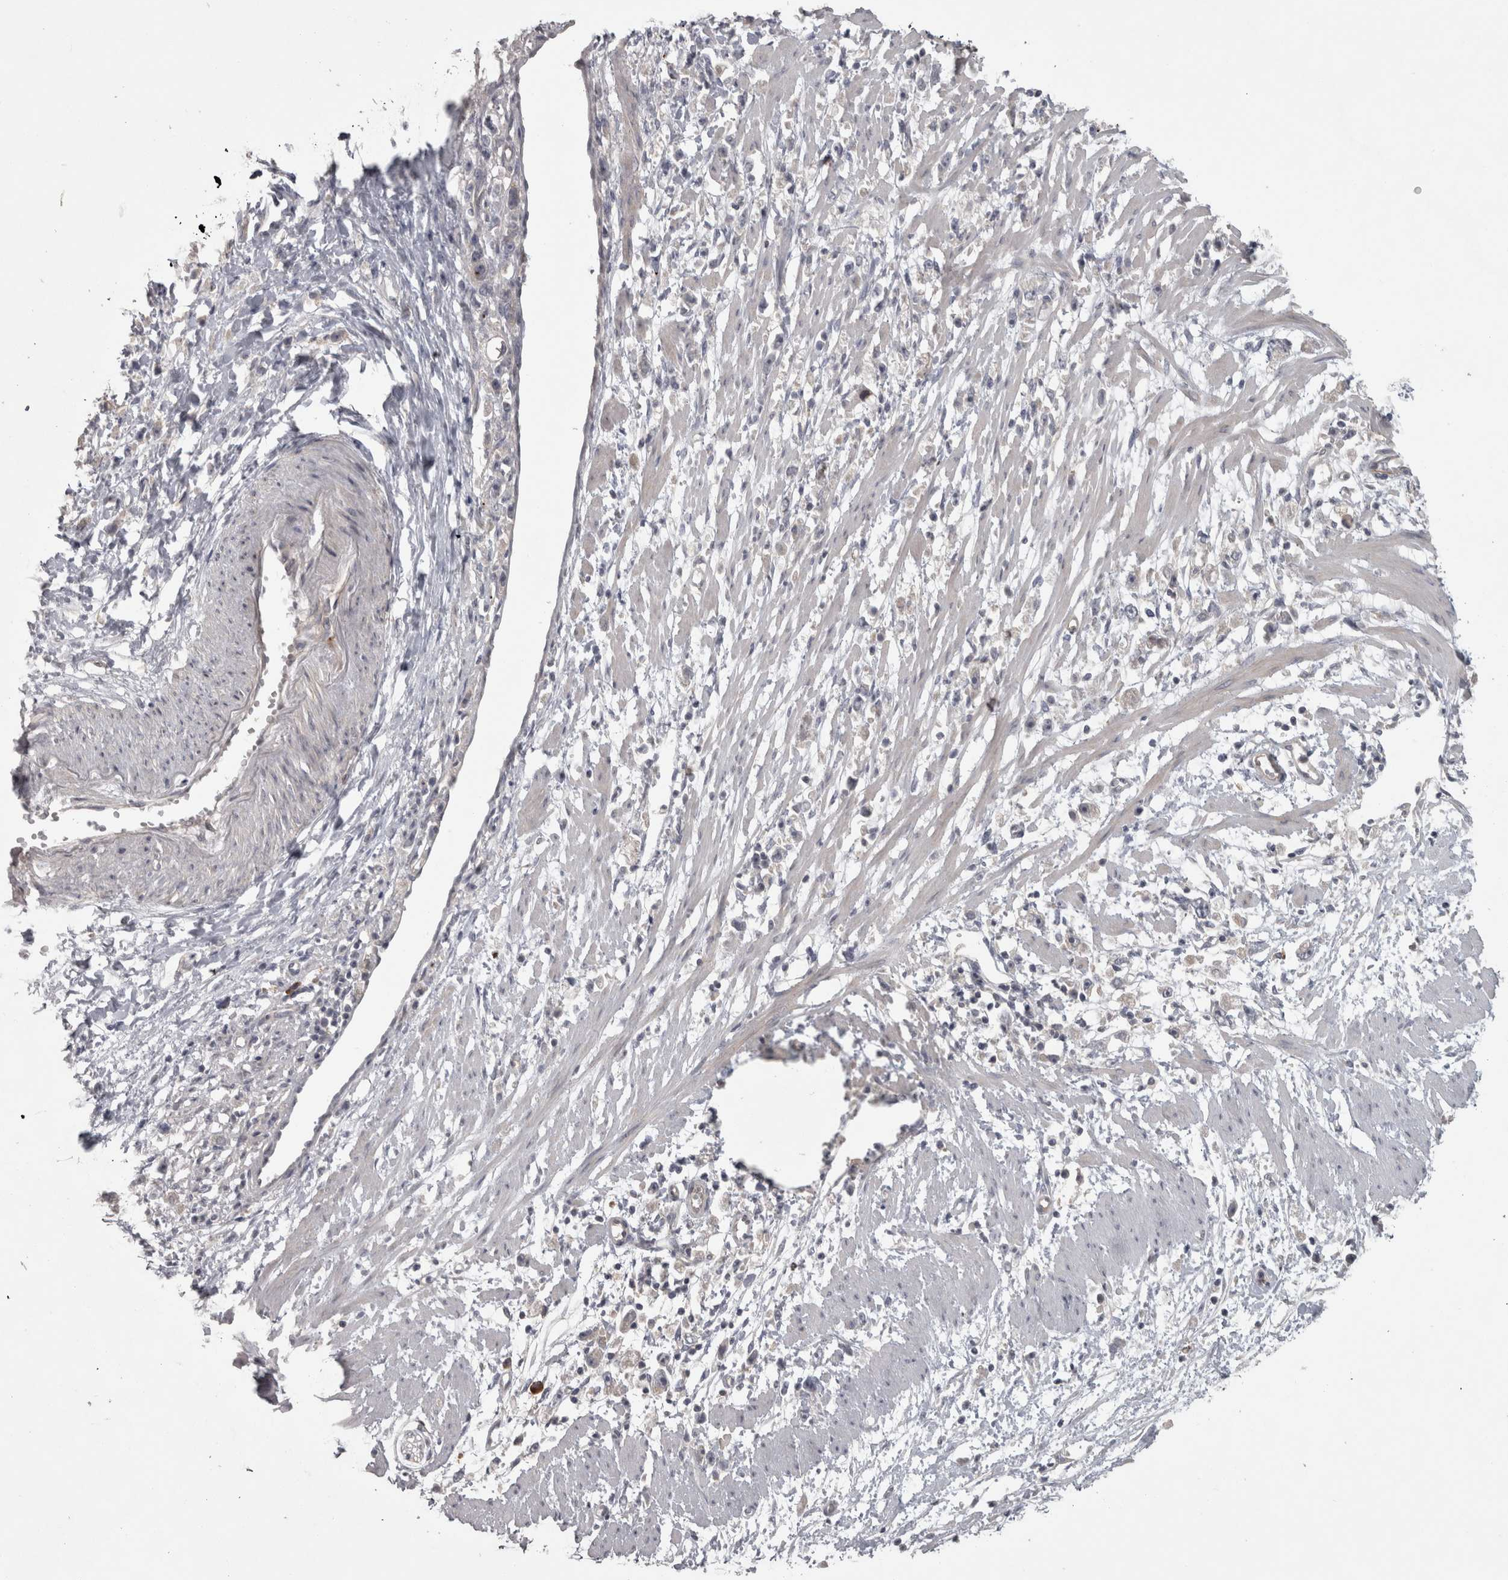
{"staining": {"intensity": "negative", "quantity": "none", "location": "none"}, "tissue": "stomach cancer", "cell_type": "Tumor cells", "image_type": "cancer", "snomed": [{"axis": "morphology", "description": "Adenocarcinoma, NOS"}, {"axis": "topography", "description": "Stomach"}], "caption": "Immunohistochemistry (IHC) image of neoplastic tissue: human stomach cancer (adenocarcinoma) stained with DAB (3,3'-diaminobenzidine) reveals no significant protein staining in tumor cells. Brightfield microscopy of immunohistochemistry (IHC) stained with DAB (brown) and hematoxylin (blue), captured at high magnification.", "gene": "SLCO5A1", "patient": {"sex": "female", "age": 59}}